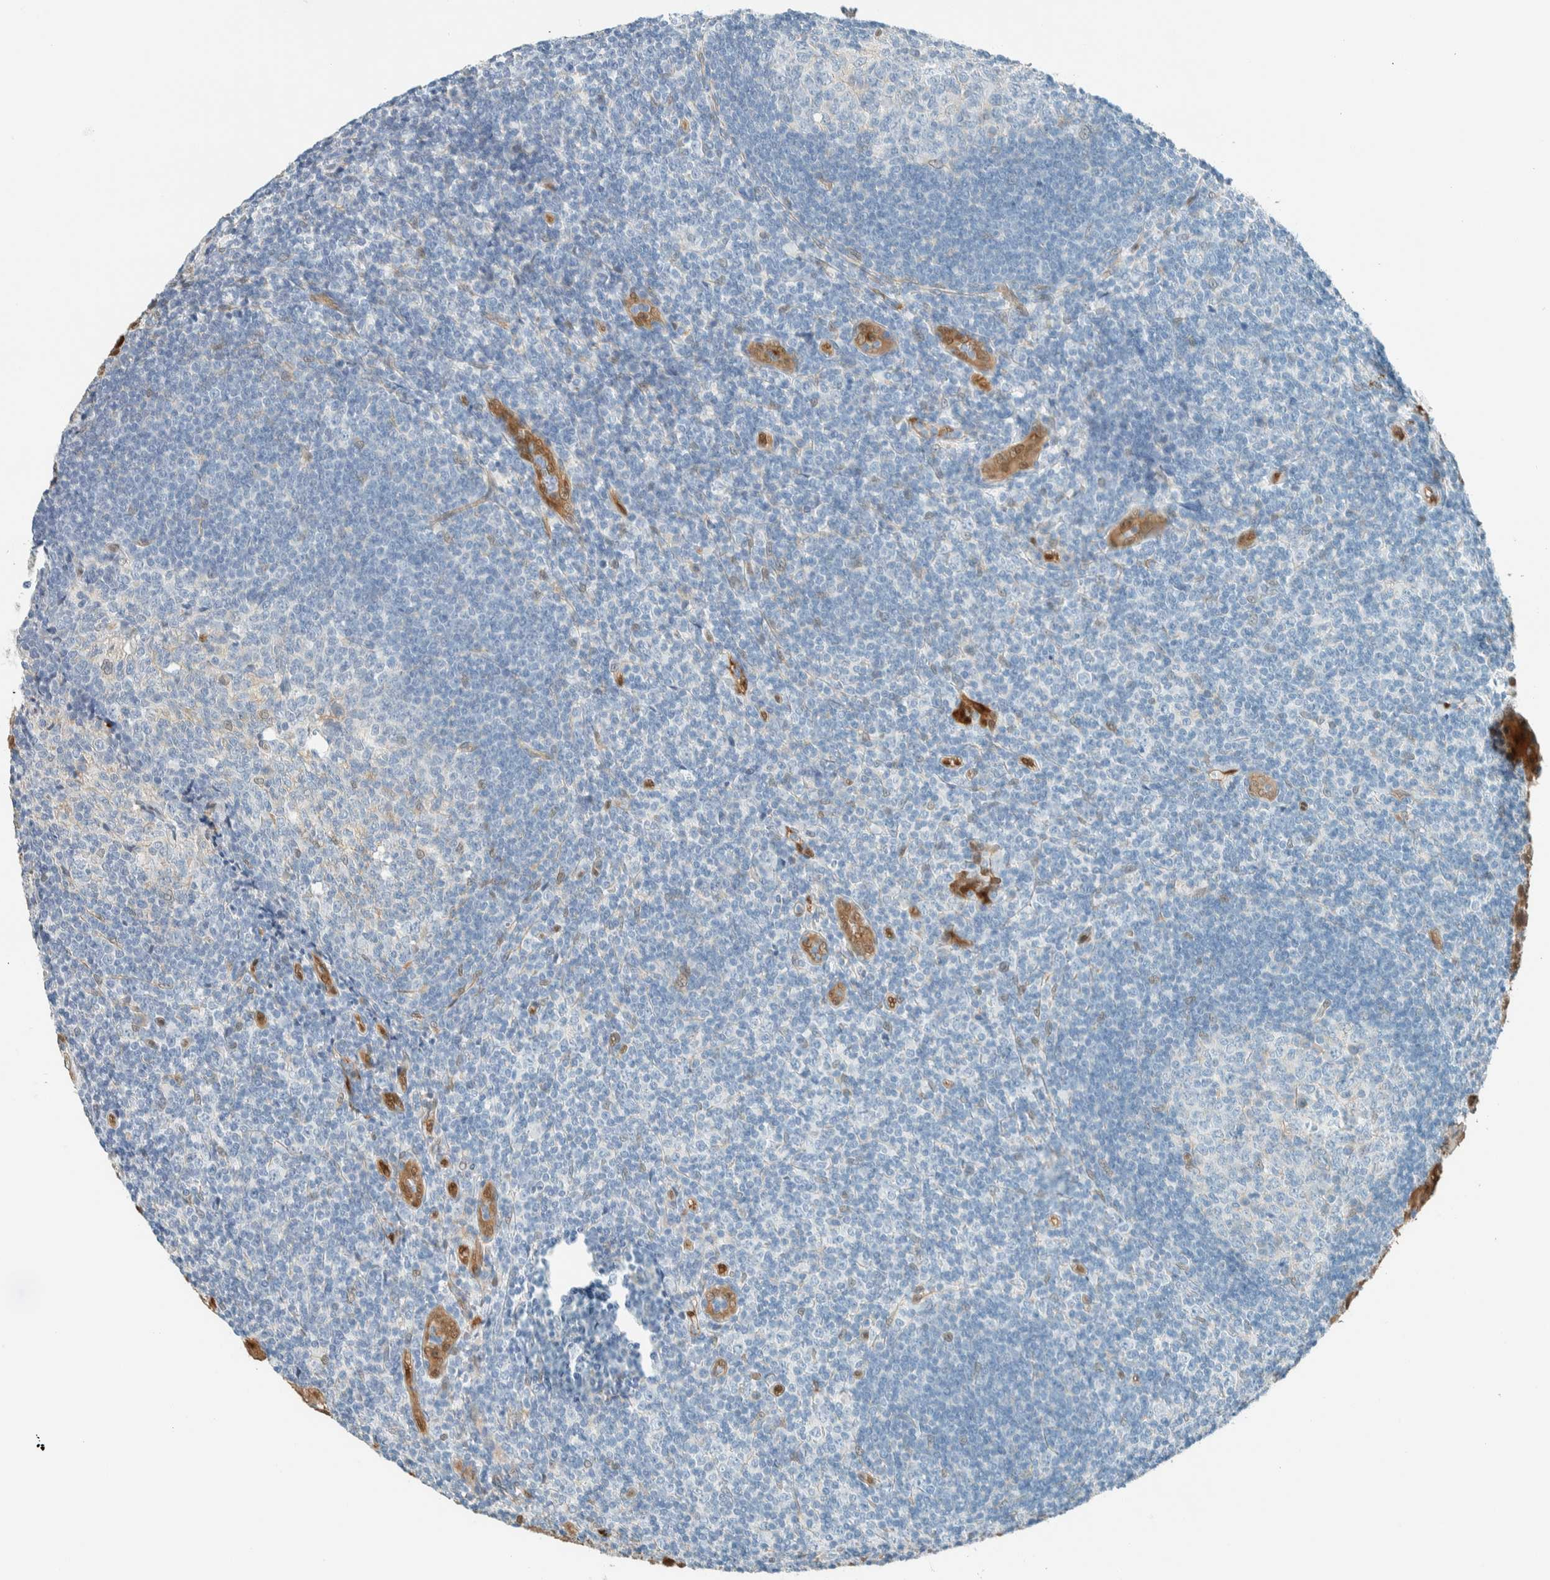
{"staining": {"intensity": "negative", "quantity": "none", "location": "none"}, "tissue": "tonsil", "cell_type": "Germinal center cells", "image_type": "normal", "snomed": [{"axis": "morphology", "description": "Normal tissue, NOS"}, {"axis": "topography", "description": "Tonsil"}], "caption": "Immunohistochemical staining of benign human tonsil exhibits no significant staining in germinal center cells.", "gene": "NXN", "patient": {"sex": "male", "age": 37}}